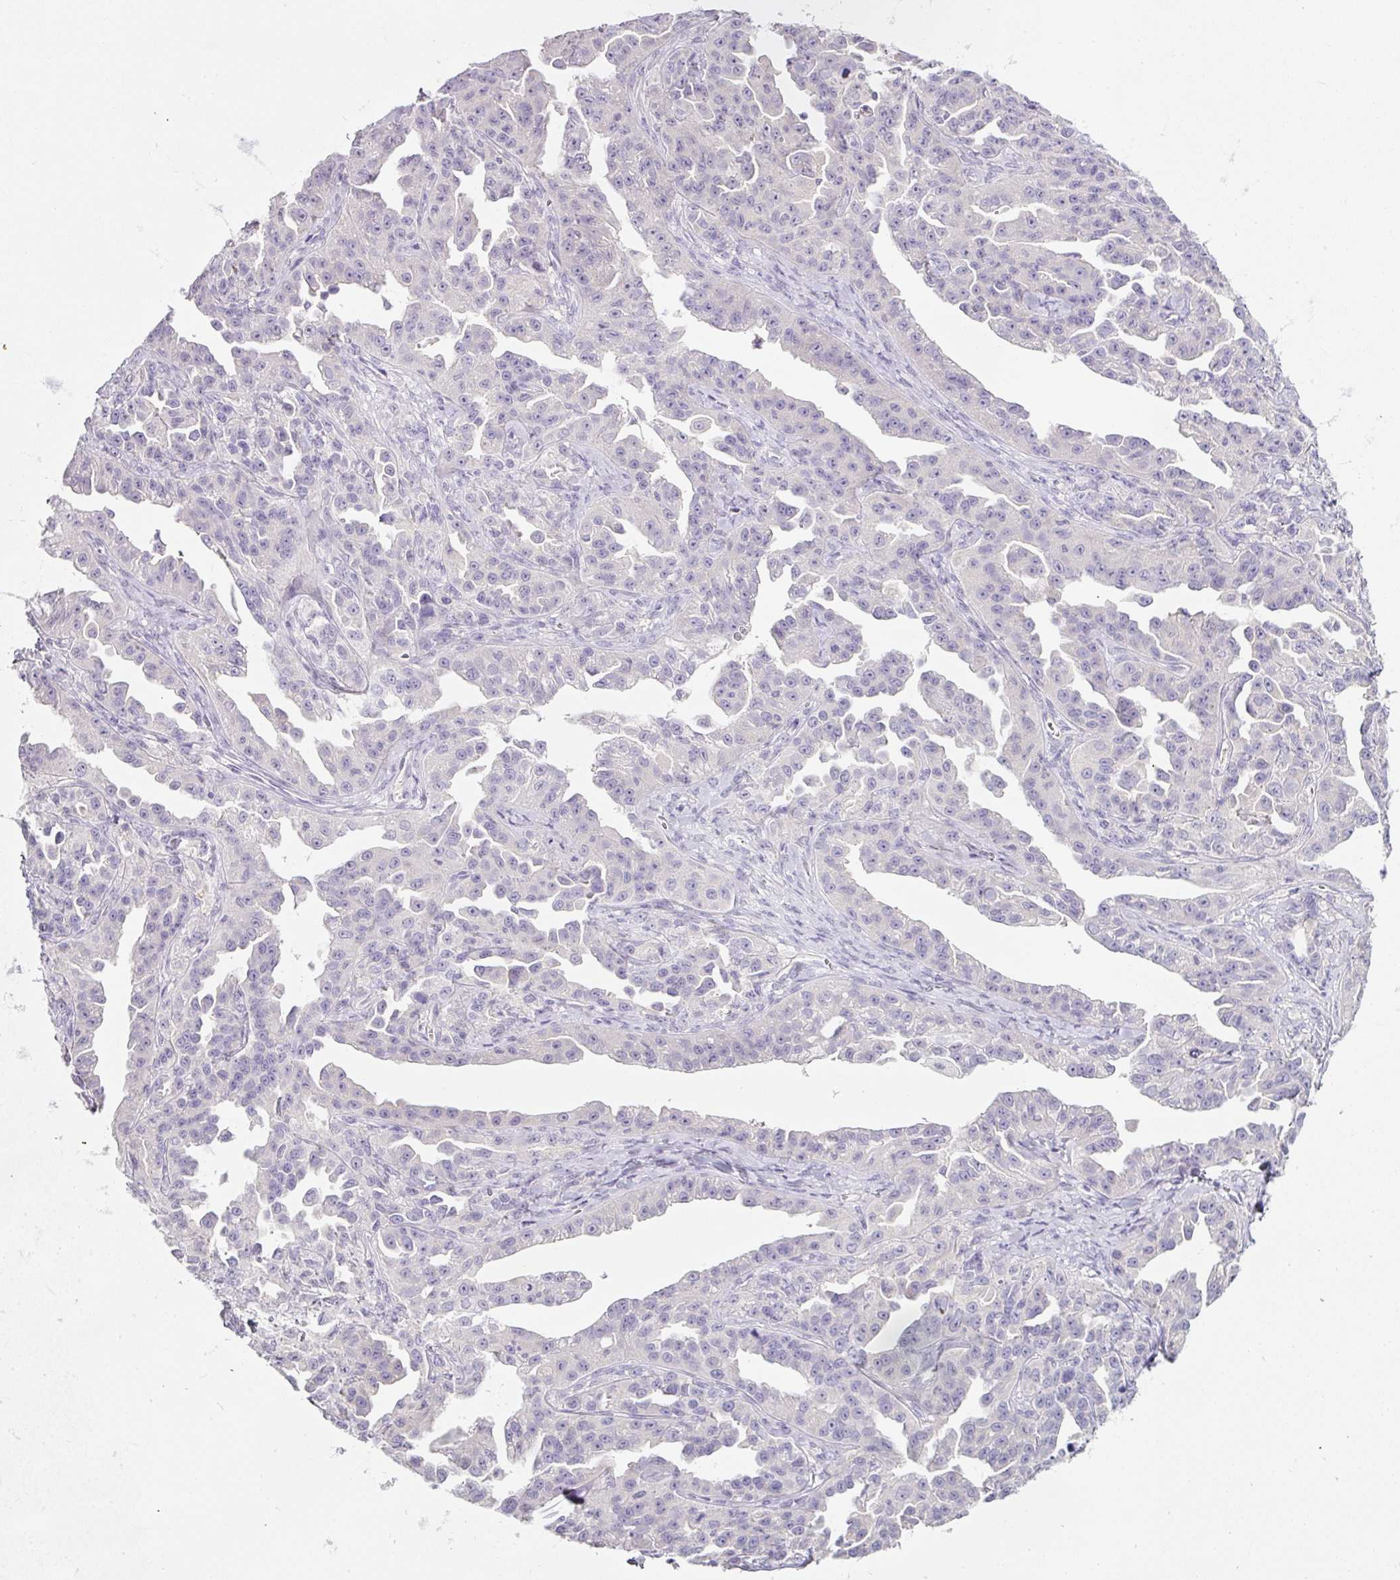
{"staining": {"intensity": "negative", "quantity": "none", "location": "none"}, "tissue": "ovarian cancer", "cell_type": "Tumor cells", "image_type": "cancer", "snomed": [{"axis": "morphology", "description": "Cystadenocarcinoma, serous, NOS"}, {"axis": "topography", "description": "Ovary"}], "caption": "Image shows no significant protein positivity in tumor cells of ovarian cancer (serous cystadenocarcinoma).", "gene": "SLC2A2", "patient": {"sex": "female", "age": 75}}